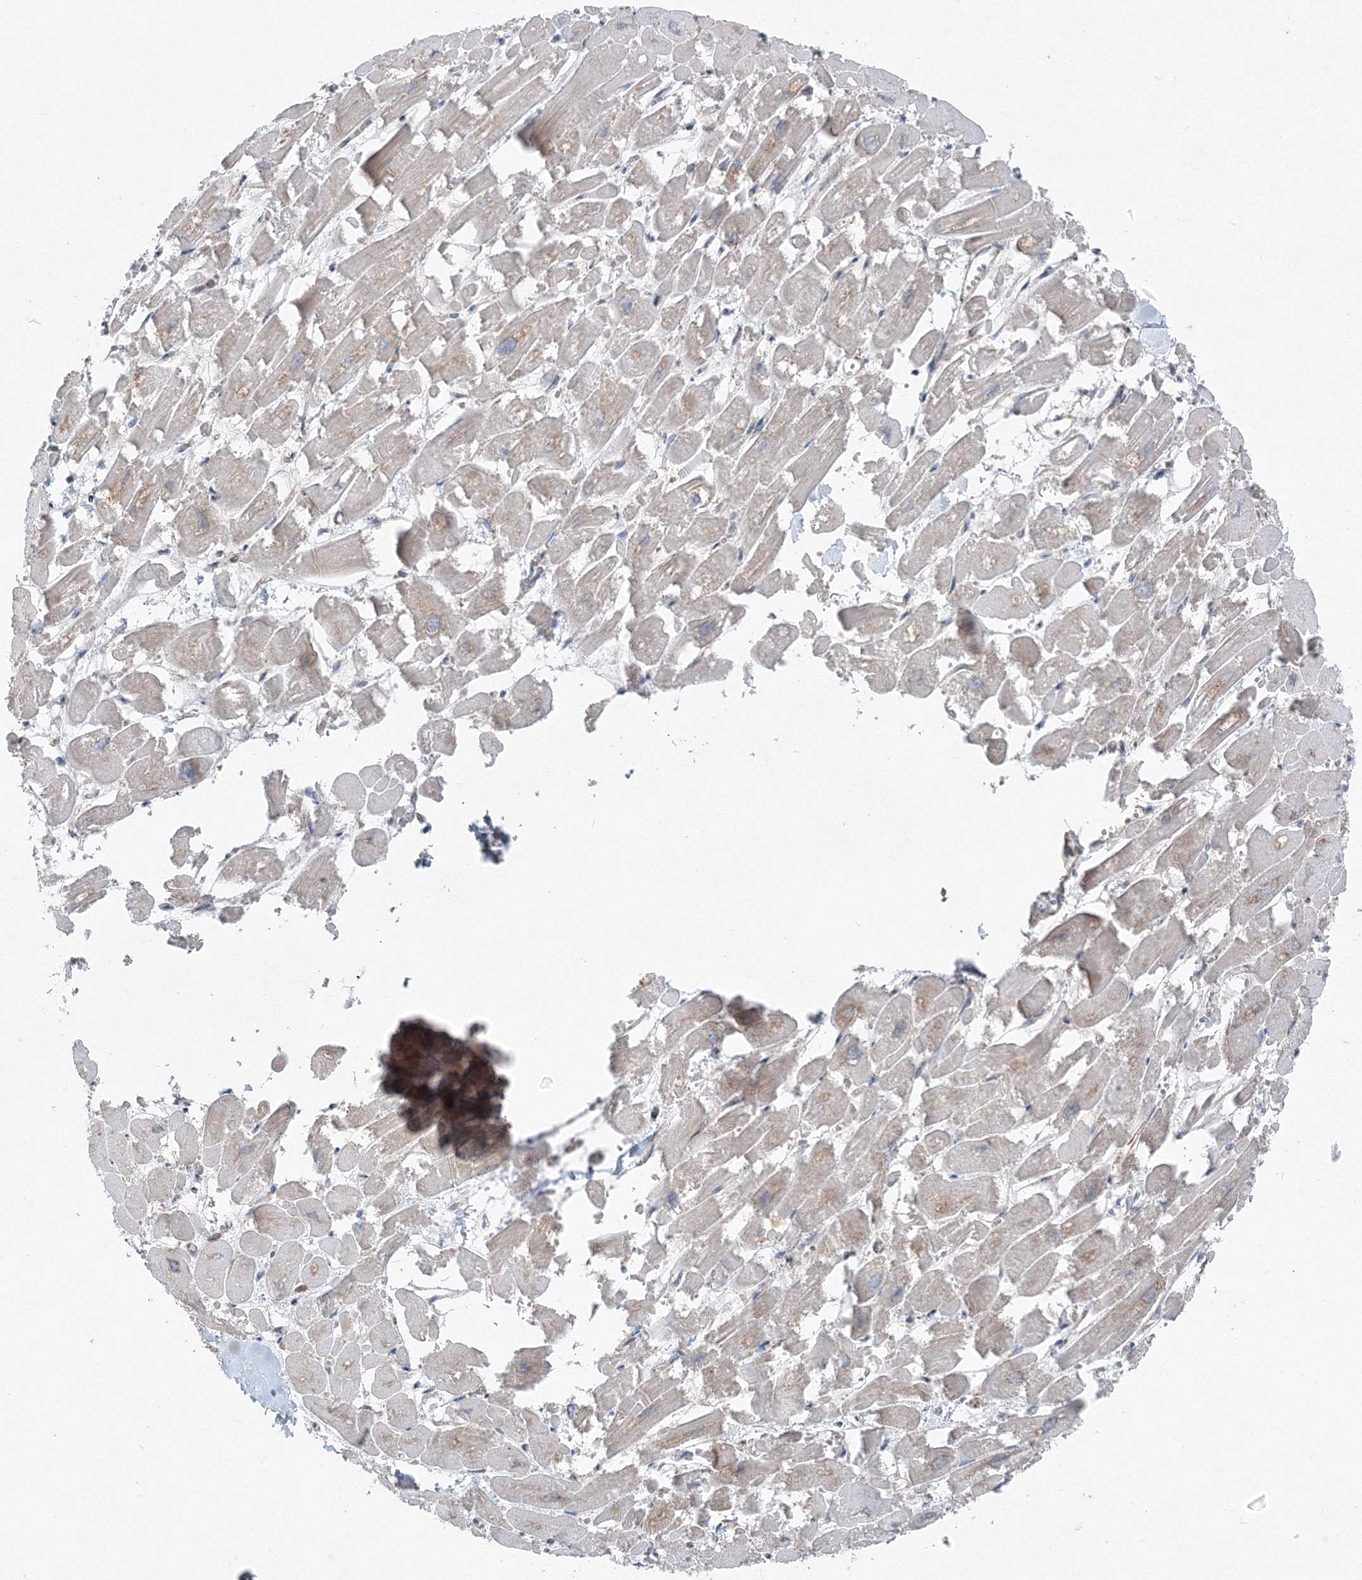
{"staining": {"intensity": "weak", "quantity": "25%-75%", "location": "cytoplasmic/membranous"}, "tissue": "heart muscle", "cell_type": "Cardiomyocytes", "image_type": "normal", "snomed": [{"axis": "morphology", "description": "Normal tissue, NOS"}, {"axis": "topography", "description": "Heart"}], "caption": "Protein expression analysis of unremarkable heart muscle exhibits weak cytoplasmic/membranous staining in approximately 25%-75% of cardiomyocytes.", "gene": "TPRKB", "patient": {"sex": "male", "age": 54}}